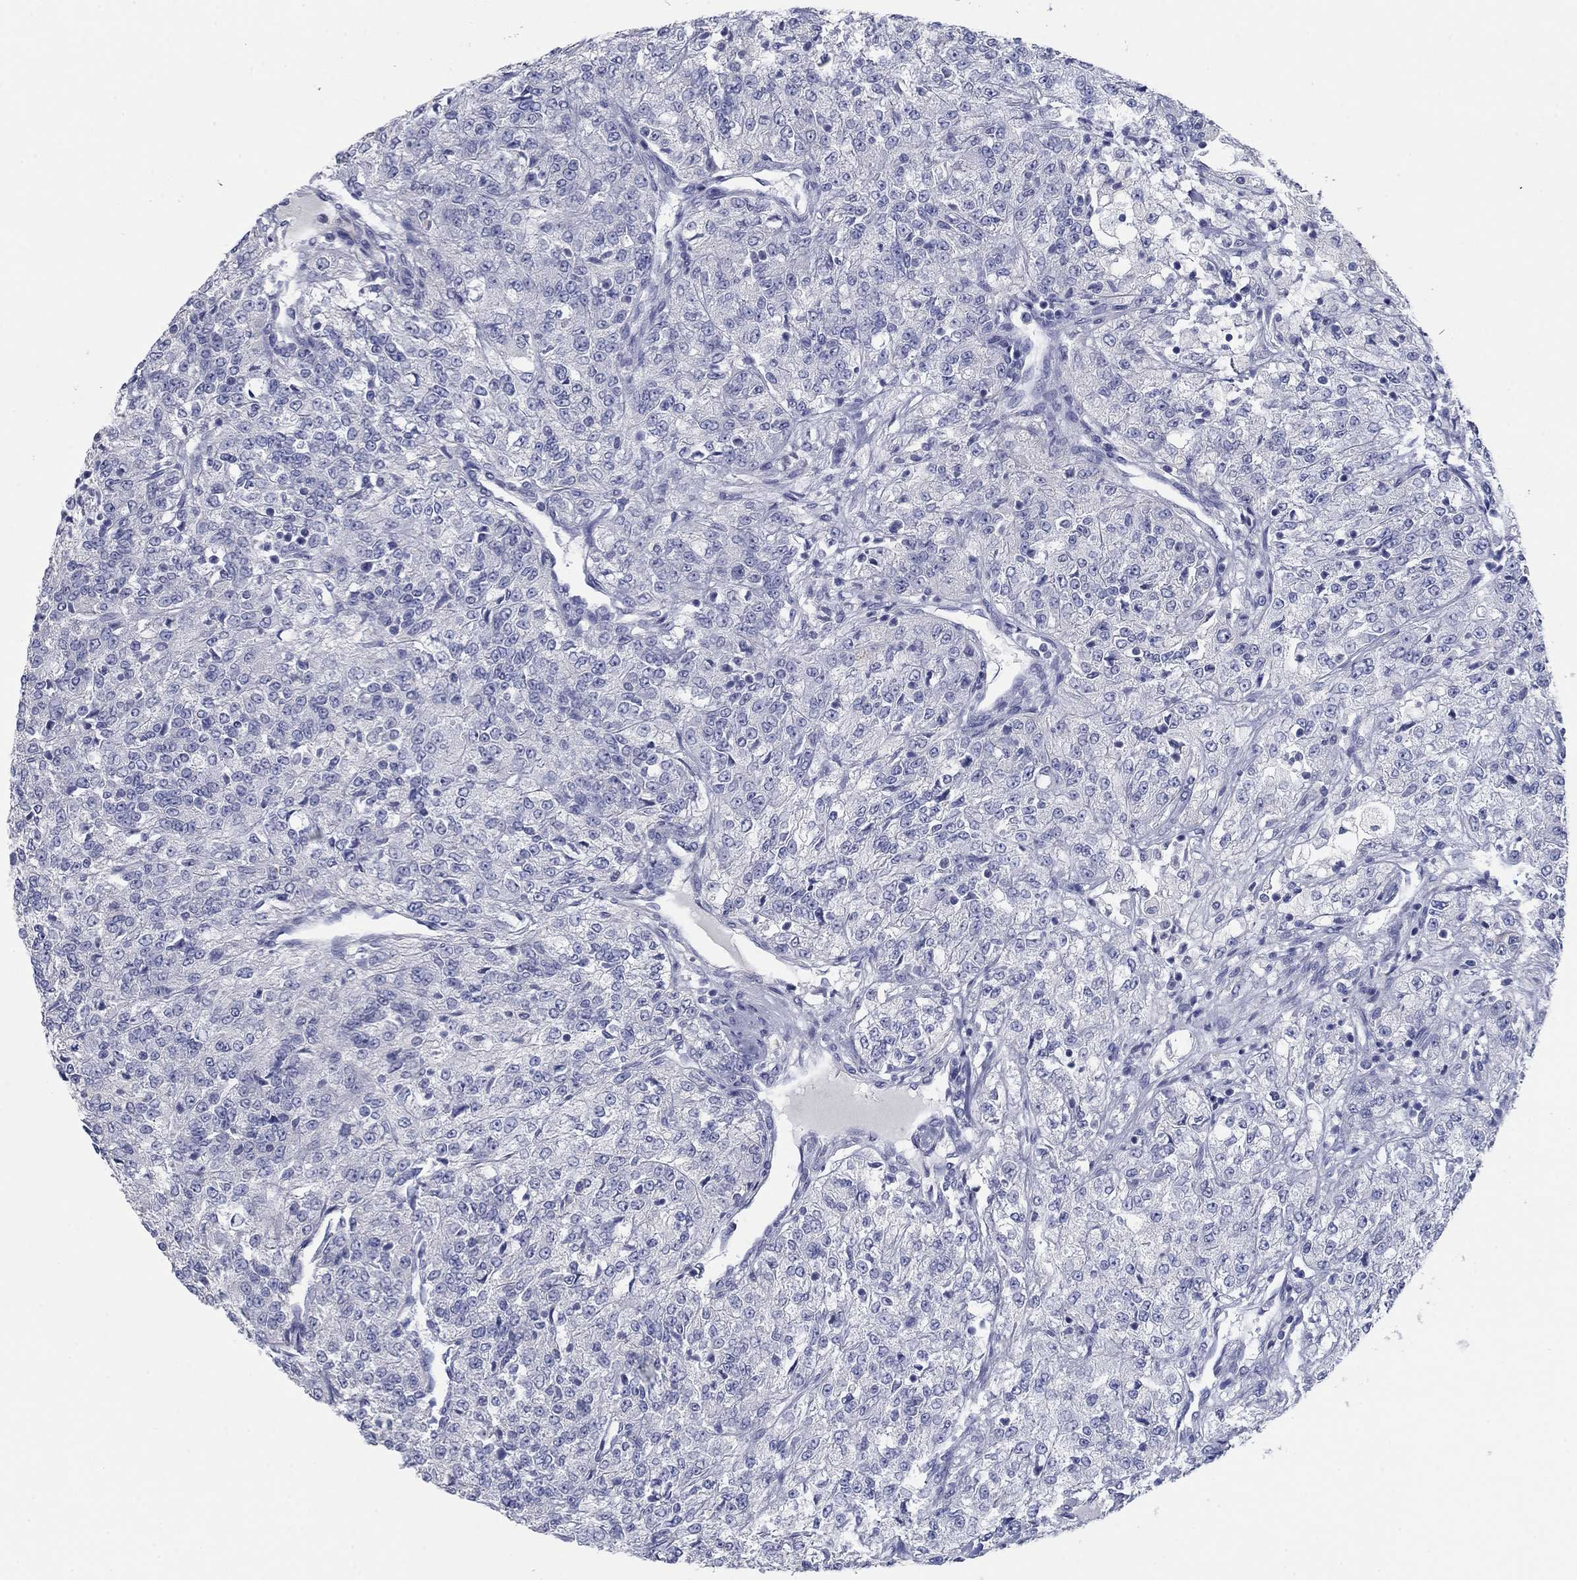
{"staining": {"intensity": "negative", "quantity": "none", "location": "none"}, "tissue": "renal cancer", "cell_type": "Tumor cells", "image_type": "cancer", "snomed": [{"axis": "morphology", "description": "Adenocarcinoma, NOS"}, {"axis": "topography", "description": "Kidney"}], "caption": "Adenocarcinoma (renal) was stained to show a protein in brown. There is no significant expression in tumor cells.", "gene": "APOC3", "patient": {"sex": "female", "age": 63}}